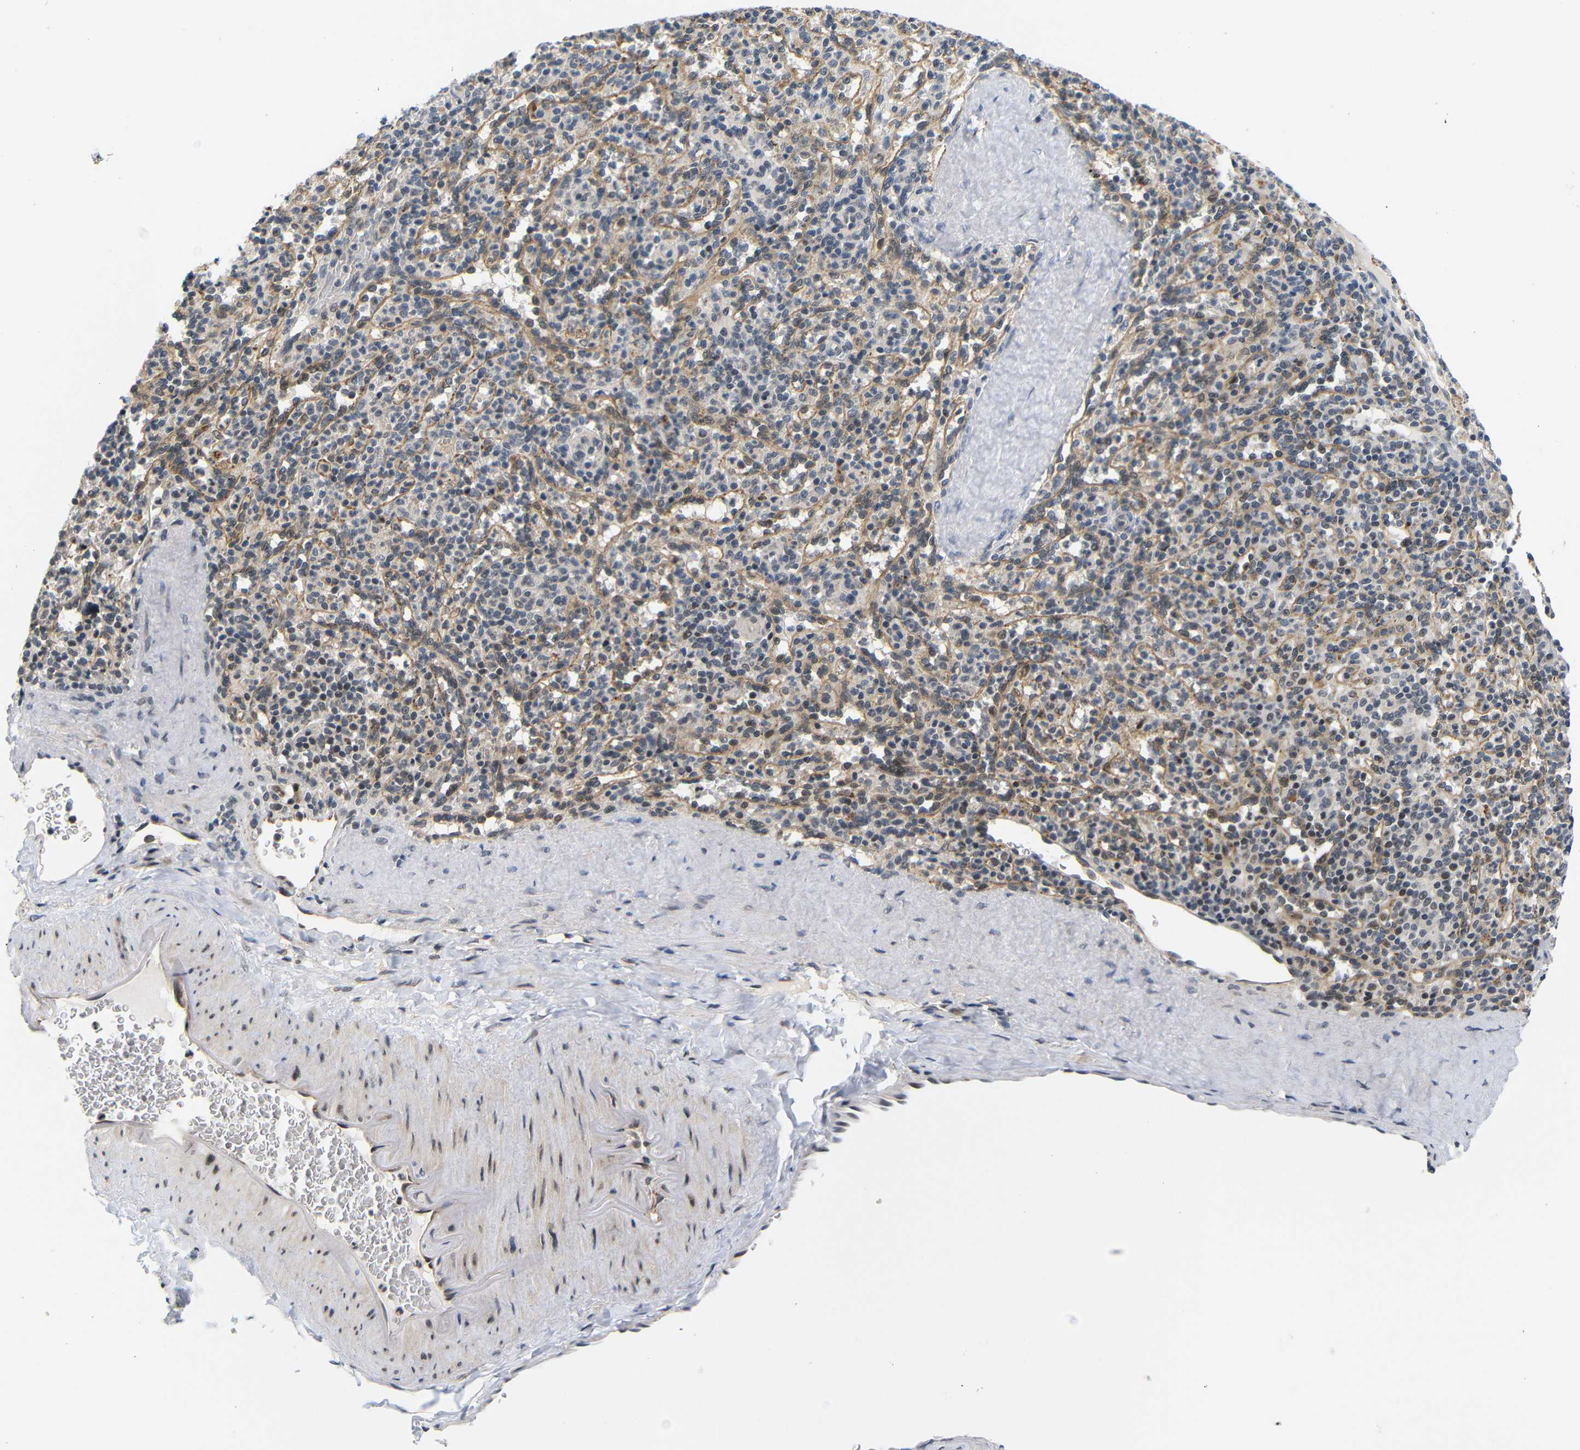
{"staining": {"intensity": "moderate", "quantity": "25%-75%", "location": "cytoplasmic/membranous"}, "tissue": "spleen", "cell_type": "Cells in red pulp", "image_type": "normal", "snomed": [{"axis": "morphology", "description": "Normal tissue, NOS"}, {"axis": "topography", "description": "Spleen"}], "caption": "DAB (3,3'-diaminobenzidine) immunohistochemical staining of benign spleen displays moderate cytoplasmic/membranous protein expression in approximately 25%-75% of cells in red pulp.", "gene": "GJA5", "patient": {"sex": "male", "age": 36}}